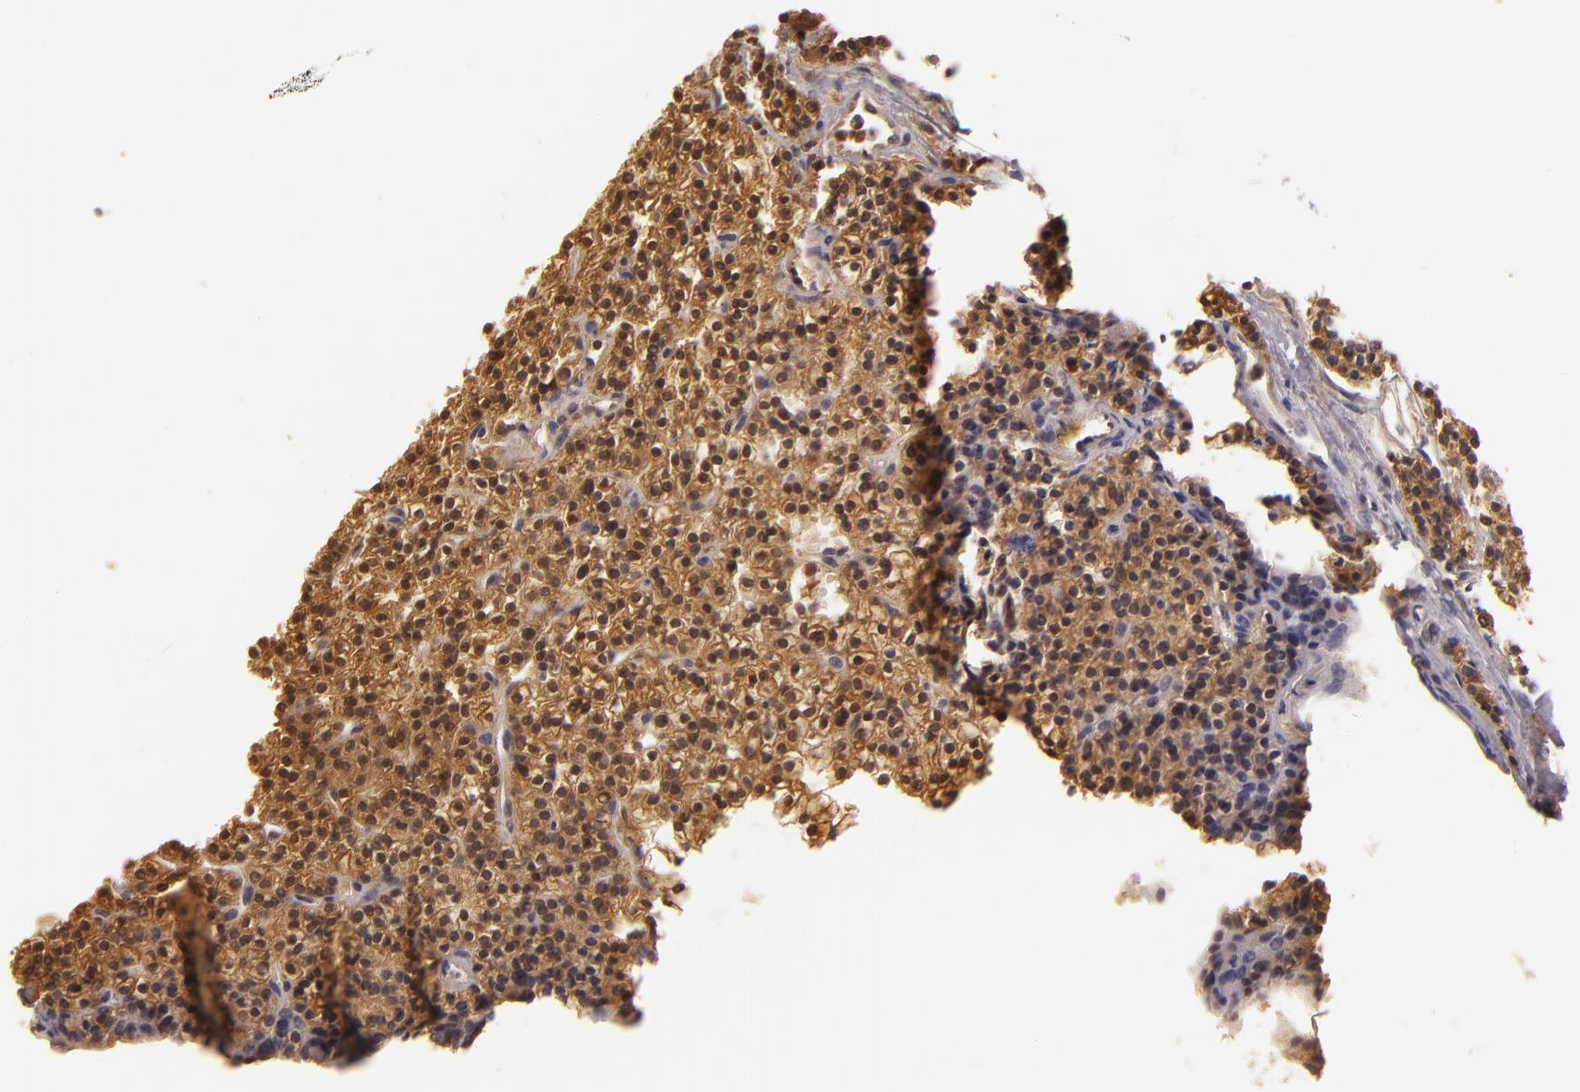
{"staining": {"intensity": "strong", "quantity": ">75%", "location": "cytoplasmic/membranous"}, "tissue": "parathyroid gland", "cell_type": "Glandular cells", "image_type": "normal", "snomed": [{"axis": "morphology", "description": "Normal tissue, NOS"}, {"axis": "topography", "description": "Parathyroid gland"}], "caption": "Immunohistochemical staining of normal human parathyroid gland shows strong cytoplasmic/membranous protein staining in about >75% of glandular cells. (IHC, brightfield microscopy, high magnification).", "gene": "TOM1", "patient": {"sex": "female", "age": 45}}